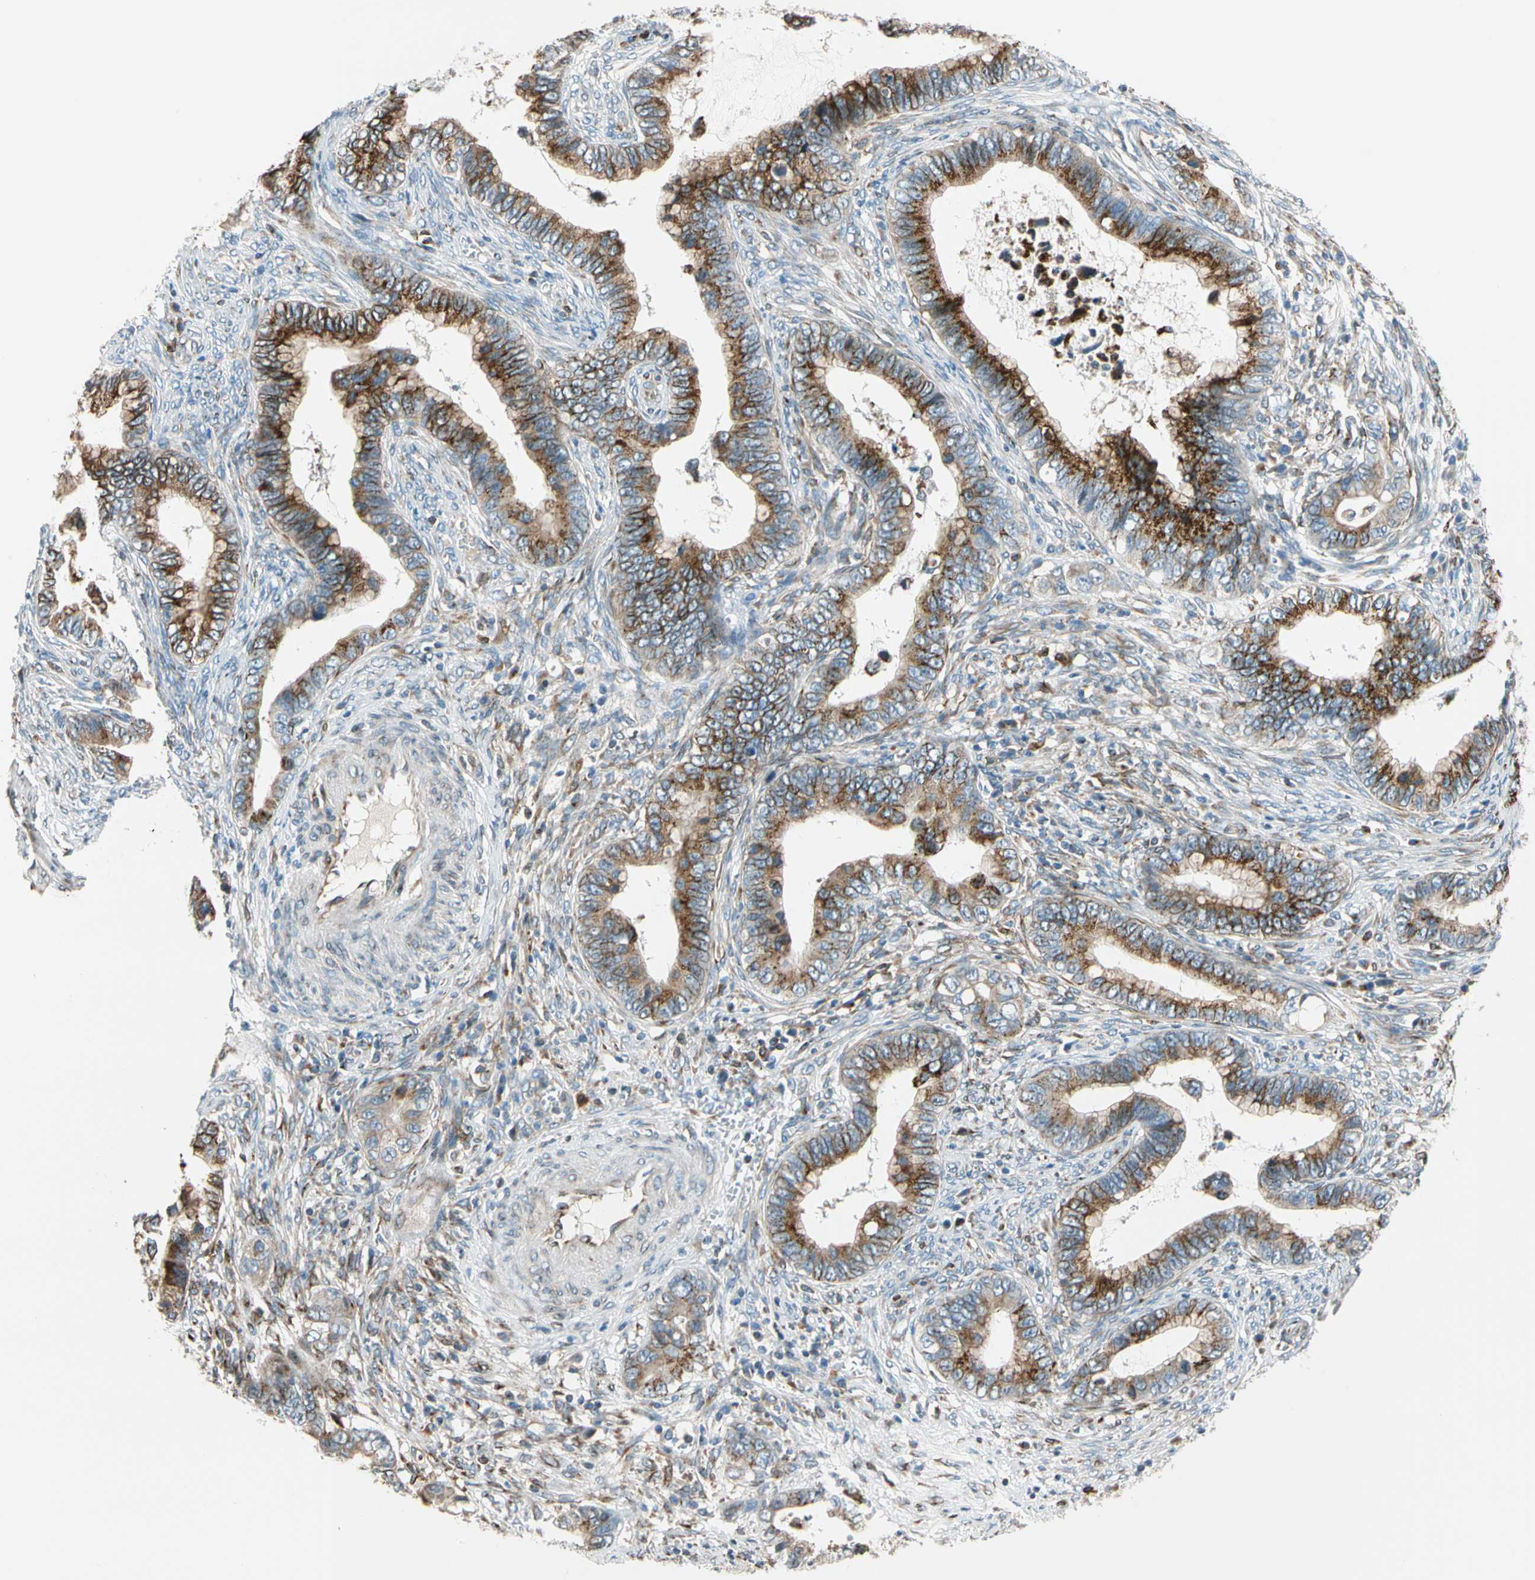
{"staining": {"intensity": "strong", "quantity": ">75%", "location": "cytoplasmic/membranous"}, "tissue": "cervical cancer", "cell_type": "Tumor cells", "image_type": "cancer", "snomed": [{"axis": "morphology", "description": "Adenocarcinoma, NOS"}, {"axis": "topography", "description": "Cervix"}], "caption": "Cervical cancer (adenocarcinoma) stained with a brown dye shows strong cytoplasmic/membranous positive positivity in approximately >75% of tumor cells.", "gene": "NUCB1", "patient": {"sex": "female", "age": 44}}